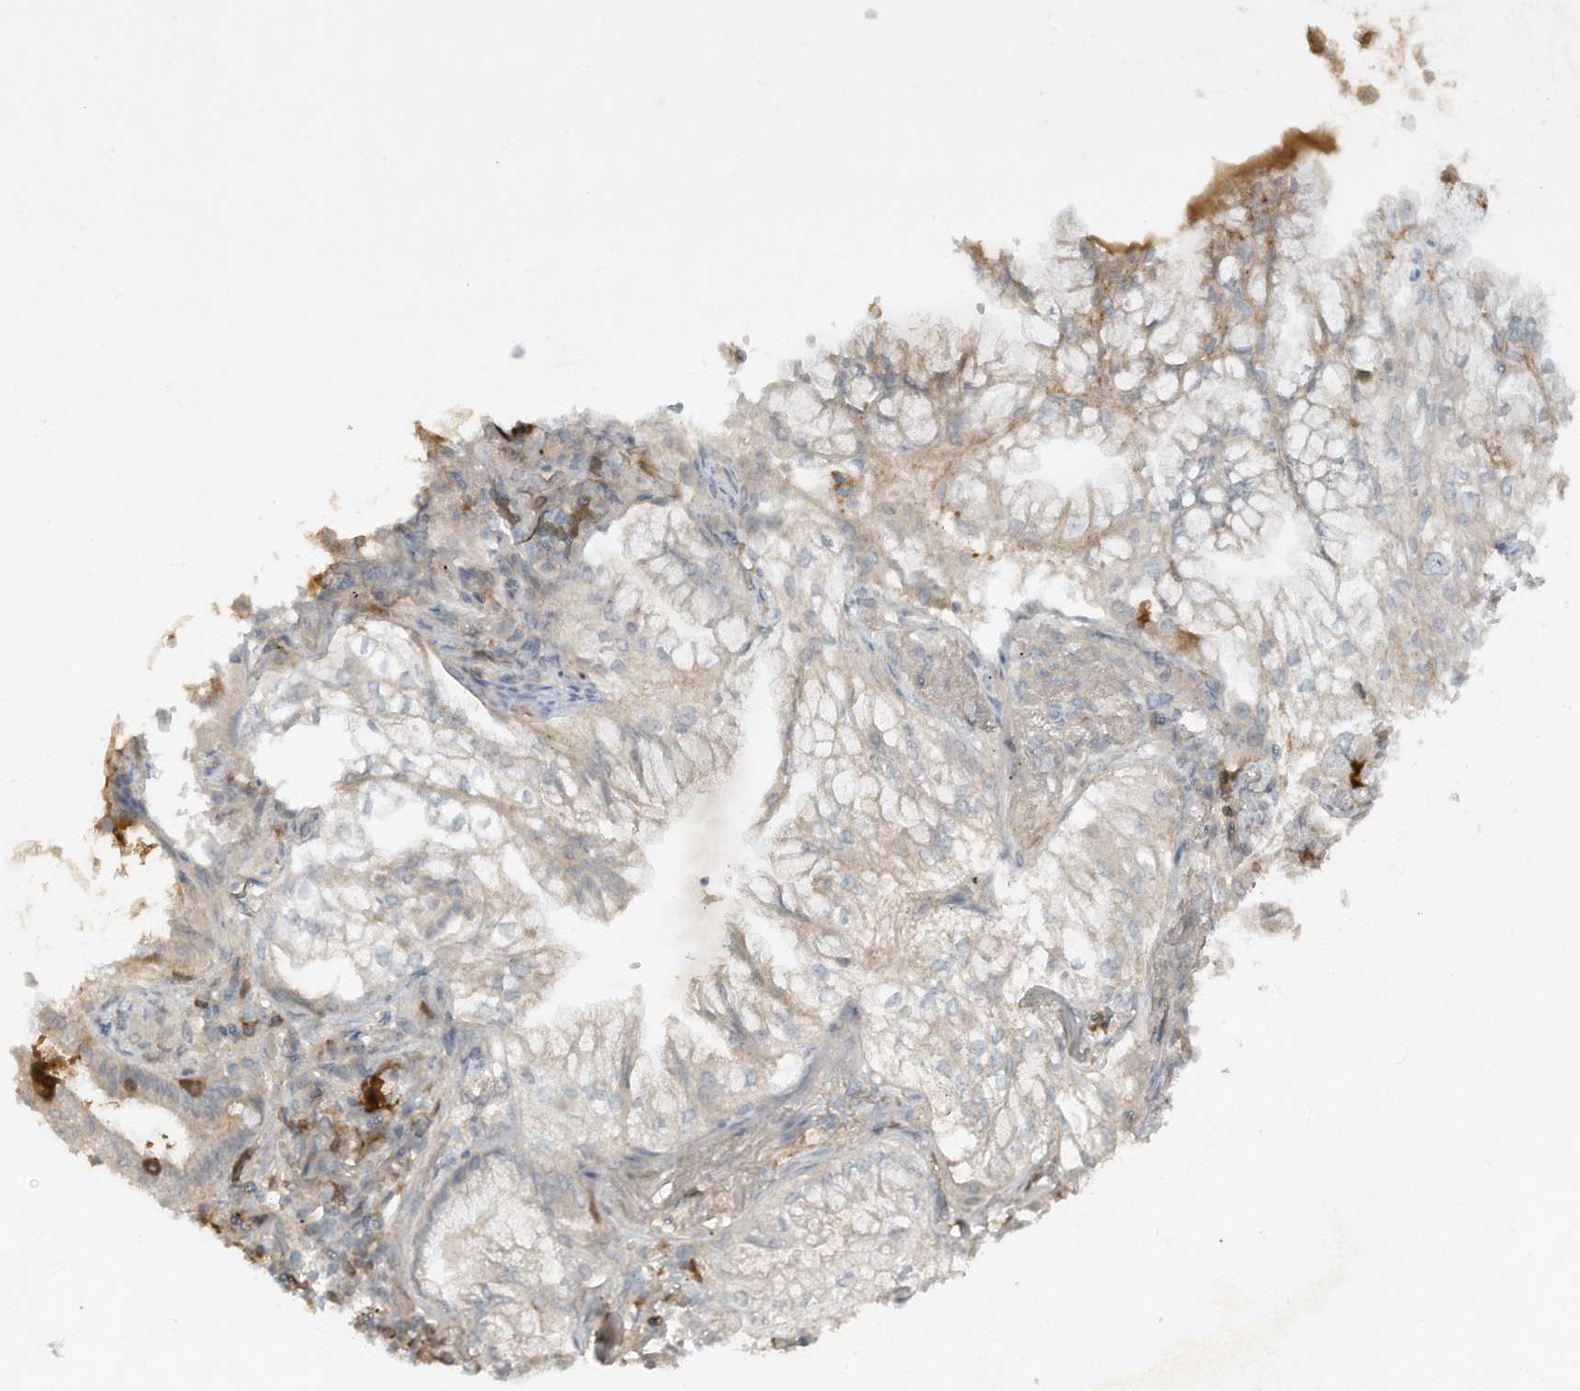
{"staining": {"intensity": "weak", "quantity": "<25%", "location": "cytoplasmic/membranous"}, "tissue": "lung cancer", "cell_type": "Tumor cells", "image_type": "cancer", "snomed": [{"axis": "morphology", "description": "Adenocarcinoma, NOS"}, {"axis": "topography", "description": "Lung"}], "caption": "The micrograph reveals no staining of tumor cells in lung cancer.", "gene": "FETUB", "patient": {"sex": "female", "age": 70}}